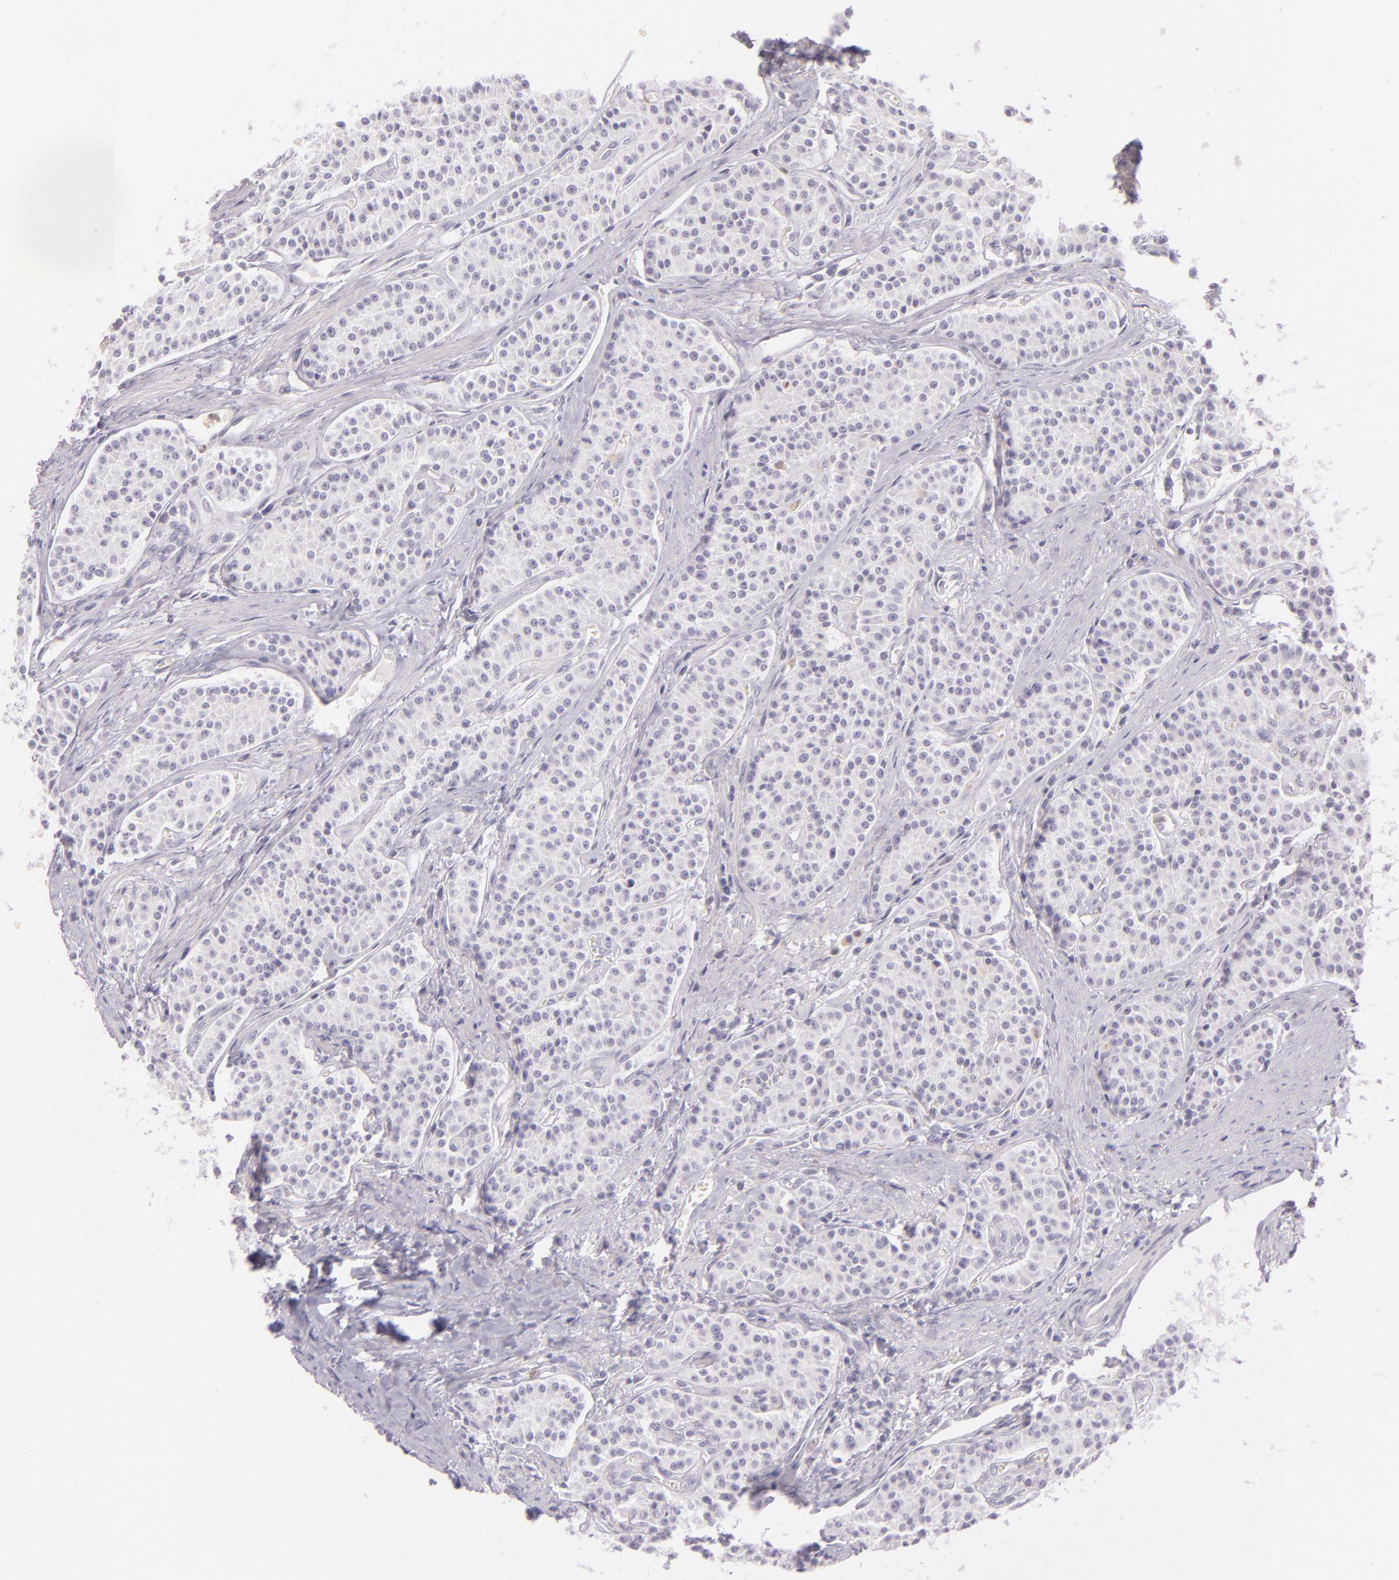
{"staining": {"intensity": "negative", "quantity": "none", "location": "none"}, "tissue": "carcinoid", "cell_type": "Tumor cells", "image_type": "cancer", "snomed": [{"axis": "morphology", "description": "Carcinoid, malignant, NOS"}, {"axis": "topography", "description": "Stomach"}], "caption": "The immunohistochemistry image has no significant expression in tumor cells of carcinoid tissue. (DAB (3,3'-diaminobenzidine) IHC, high magnification).", "gene": "CBS", "patient": {"sex": "female", "age": 76}}